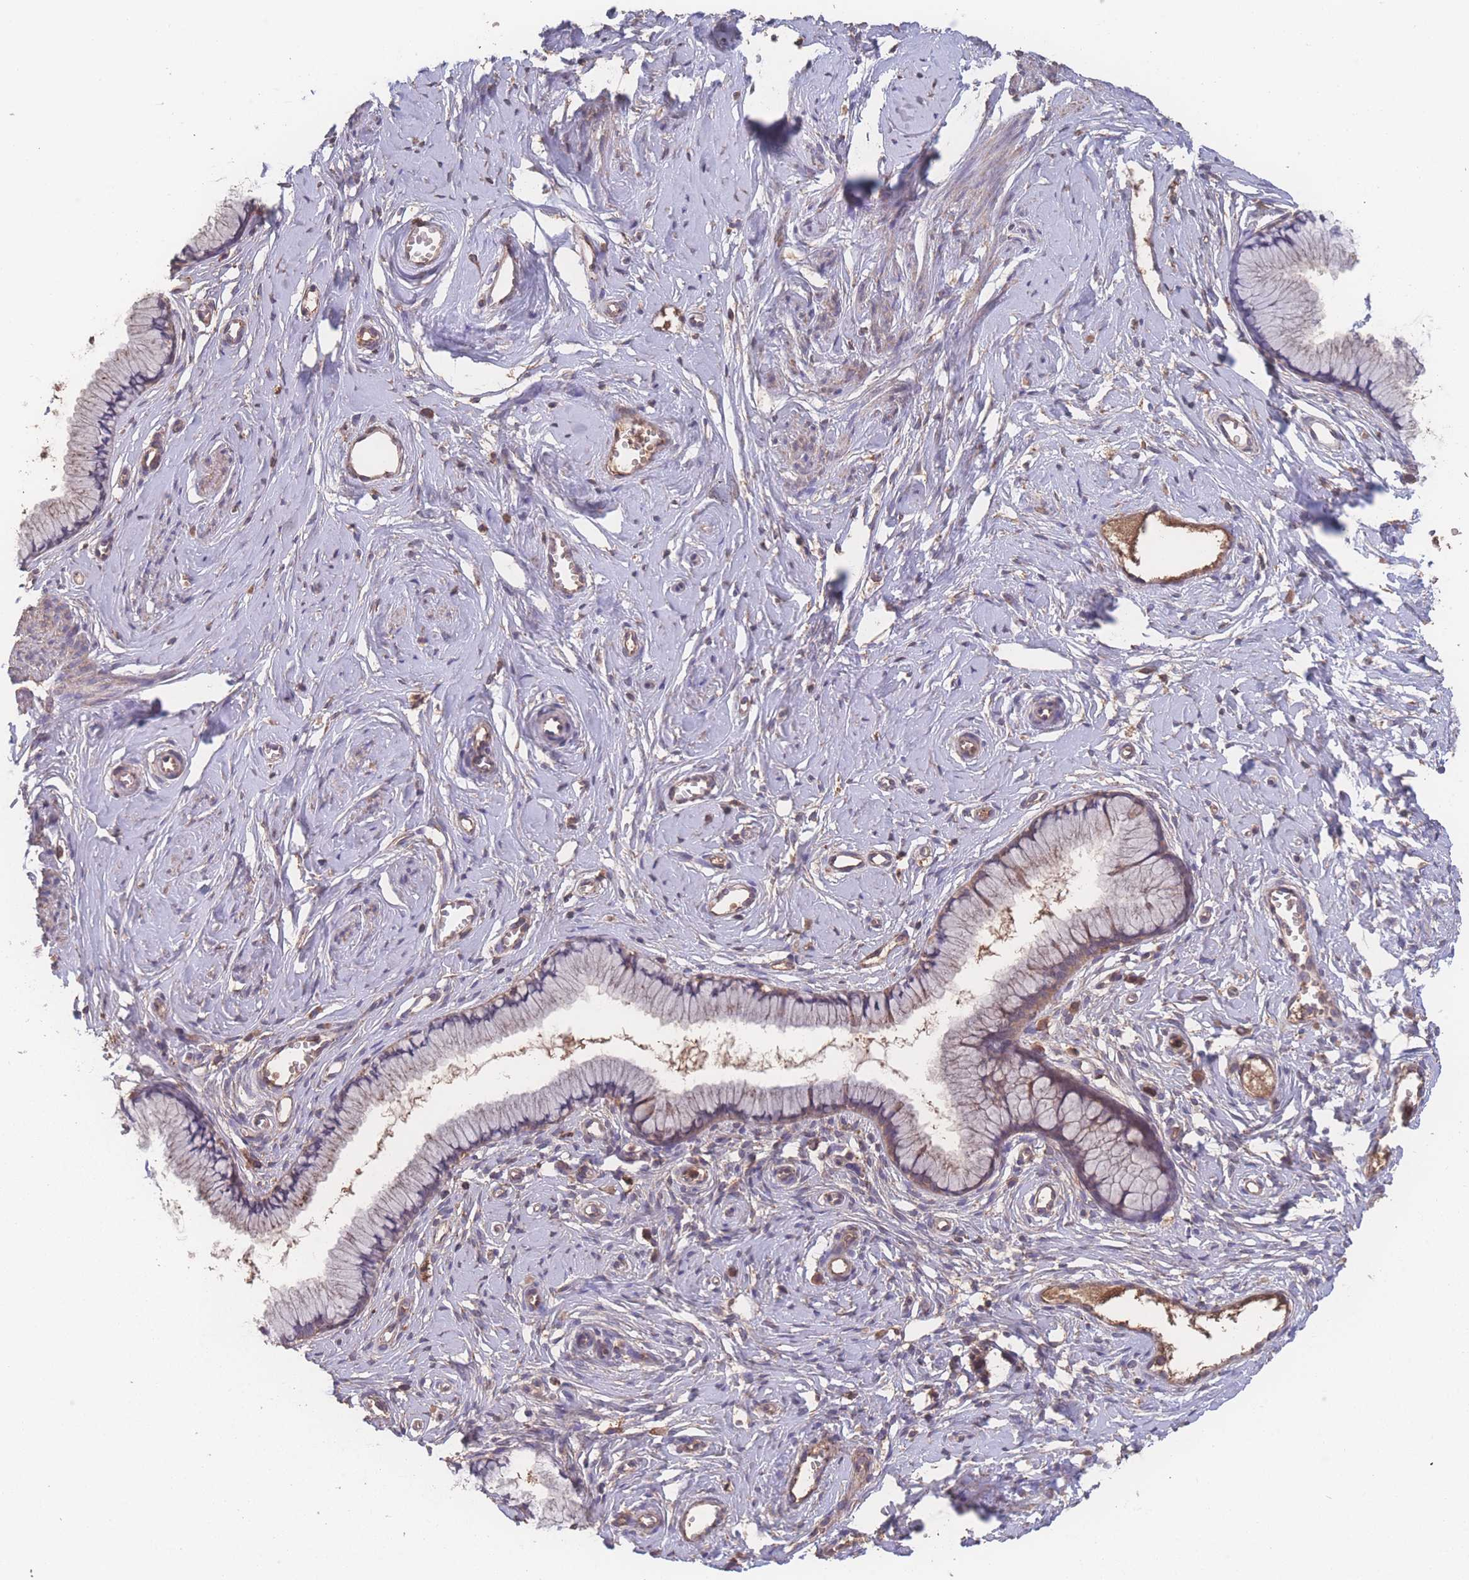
{"staining": {"intensity": "weak", "quantity": "25%-75%", "location": "cytoplasmic/membranous"}, "tissue": "cervix", "cell_type": "Glandular cells", "image_type": "normal", "snomed": [{"axis": "morphology", "description": "Normal tissue, NOS"}, {"axis": "topography", "description": "Cervix"}], "caption": "Immunohistochemistry (DAB (3,3'-diaminobenzidine)) staining of normal human cervix exhibits weak cytoplasmic/membranous protein expression in about 25%-75% of glandular cells.", "gene": "ATXN10", "patient": {"sex": "female", "age": 40}}